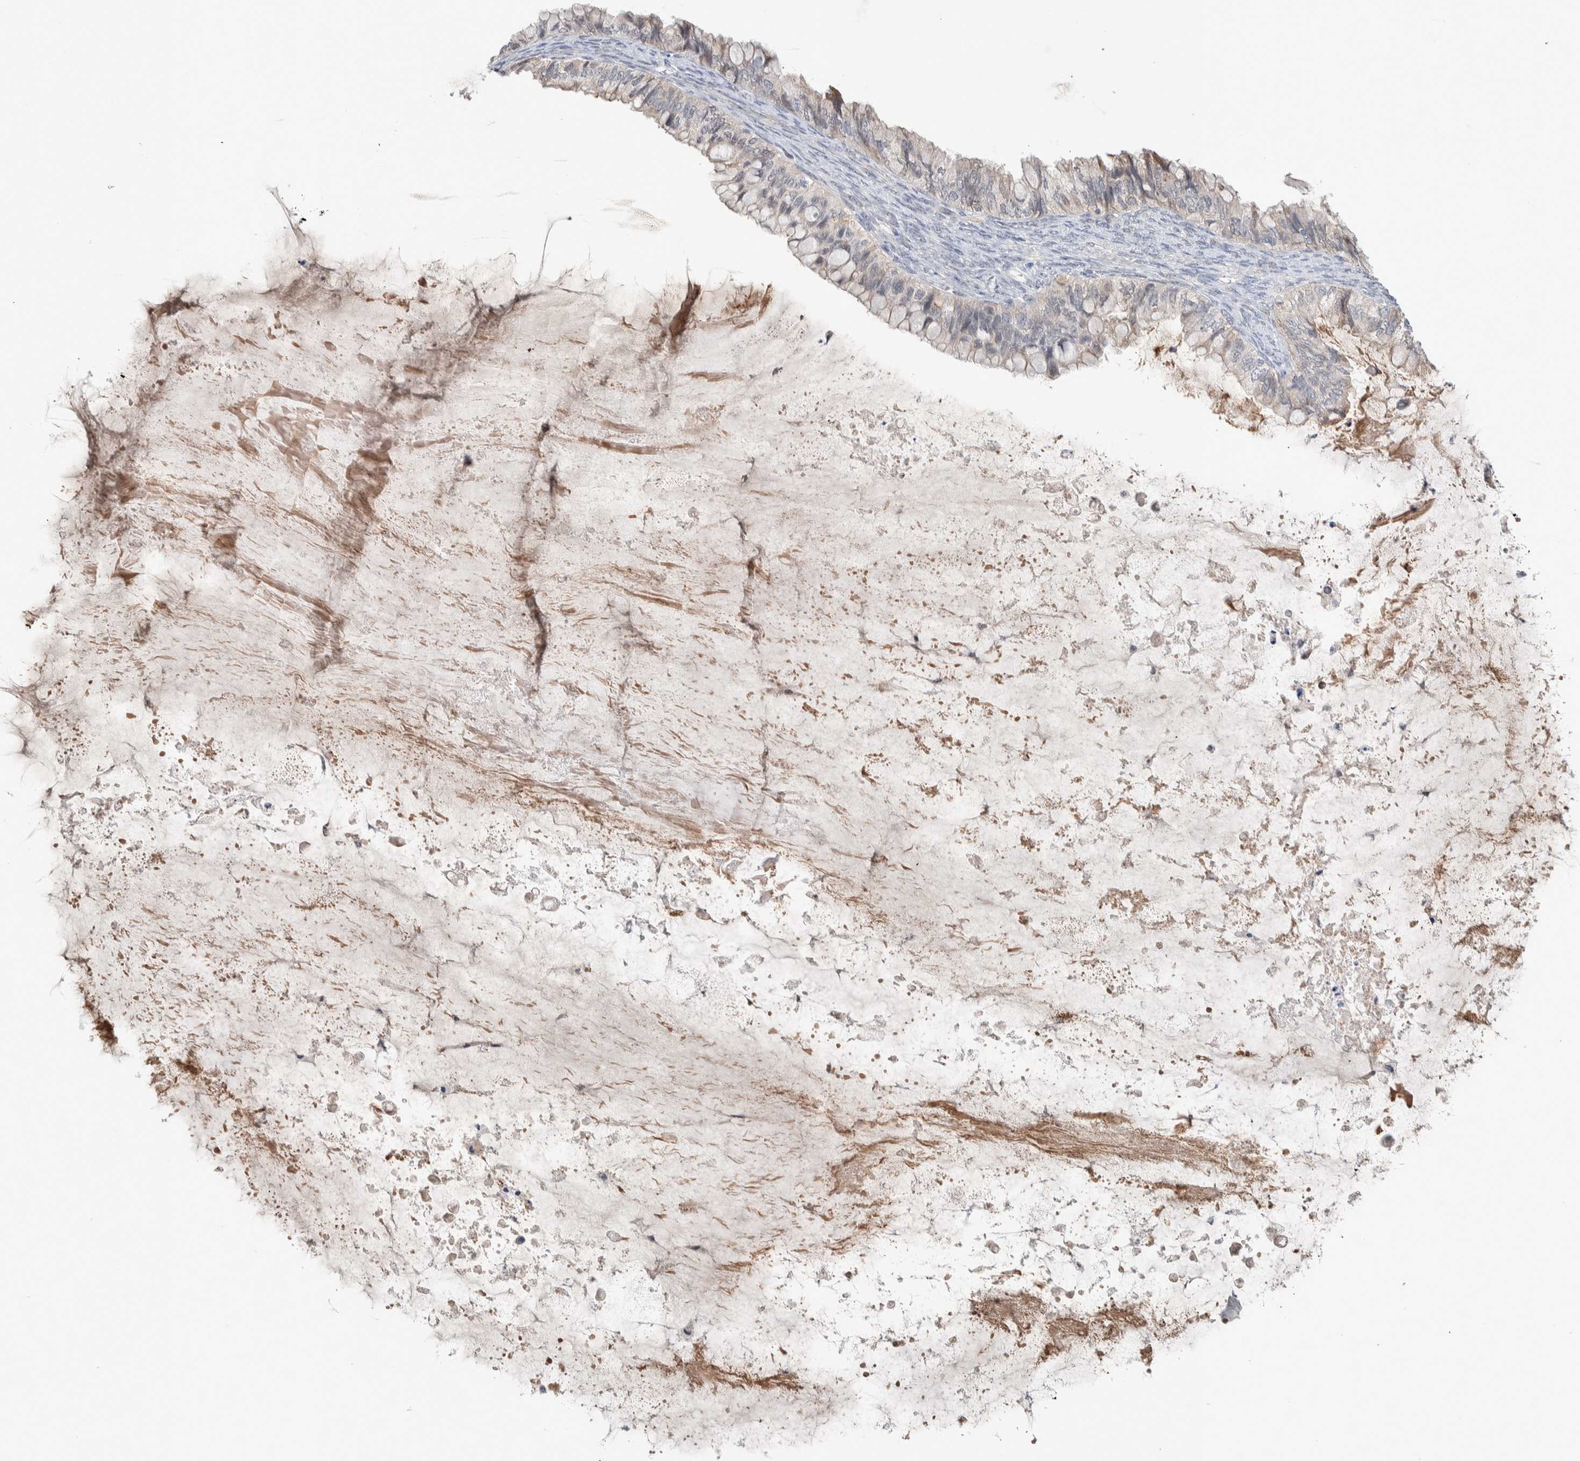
{"staining": {"intensity": "moderate", "quantity": "<25%", "location": "cytoplasmic/membranous"}, "tissue": "ovarian cancer", "cell_type": "Tumor cells", "image_type": "cancer", "snomed": [{"axis": "morphology", "description": "Cystadenocarcinoma, mucinous, NOS"}, {"axis": "topography", "description": "Ovary"}], "caption": "The histopathology image shows a brown stain indicating the presence of a protein in the cytoplasmic/membranous of tumor cells in ovarian cancer.", "gene": "DEPTOR", "patient": {"sex": "female", "age": 80}}